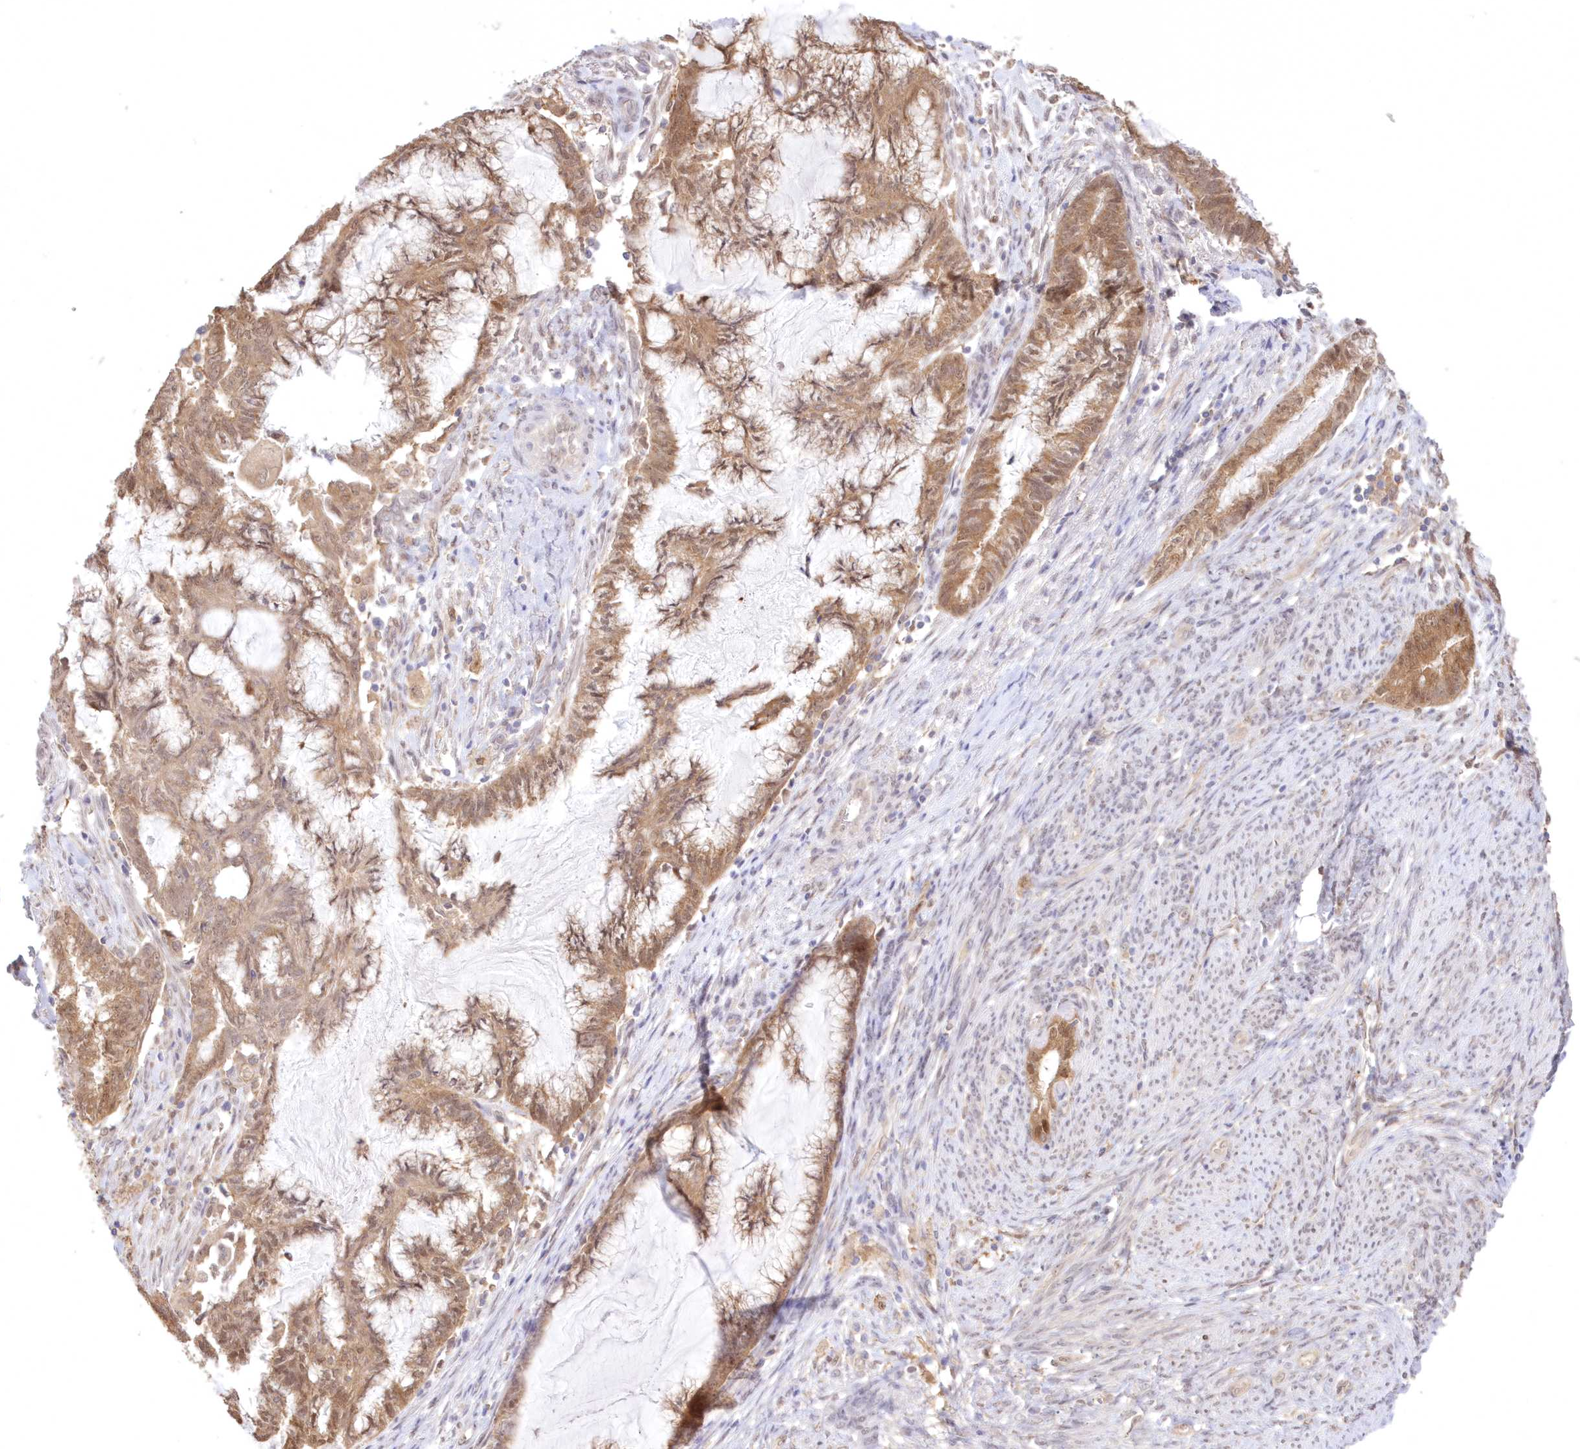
{"staining": {"intensity": "moderate", "quantity": ">75%", "location": "cytoplasmic/membranous,nuclear"}, "tissue": "endometrial cancer", "cell_type": "Tumor cells", "image_type": "cancer", "snomed": [{"axis": "morphology", "description": "Adenocarcinoma, NOS"}, {"axis": "topography", "description": "Endometrium"}], "caption": "Brown immunohistochemical staining in endometrial adenocarcinoma reveals moderate cytoplasmic/membranous and nuclear positivity in about >75% of tumor cells. Nuclei are stained in blue.", "gene": "RNPEP", "patient": {"sex": "female", "age": 86}}